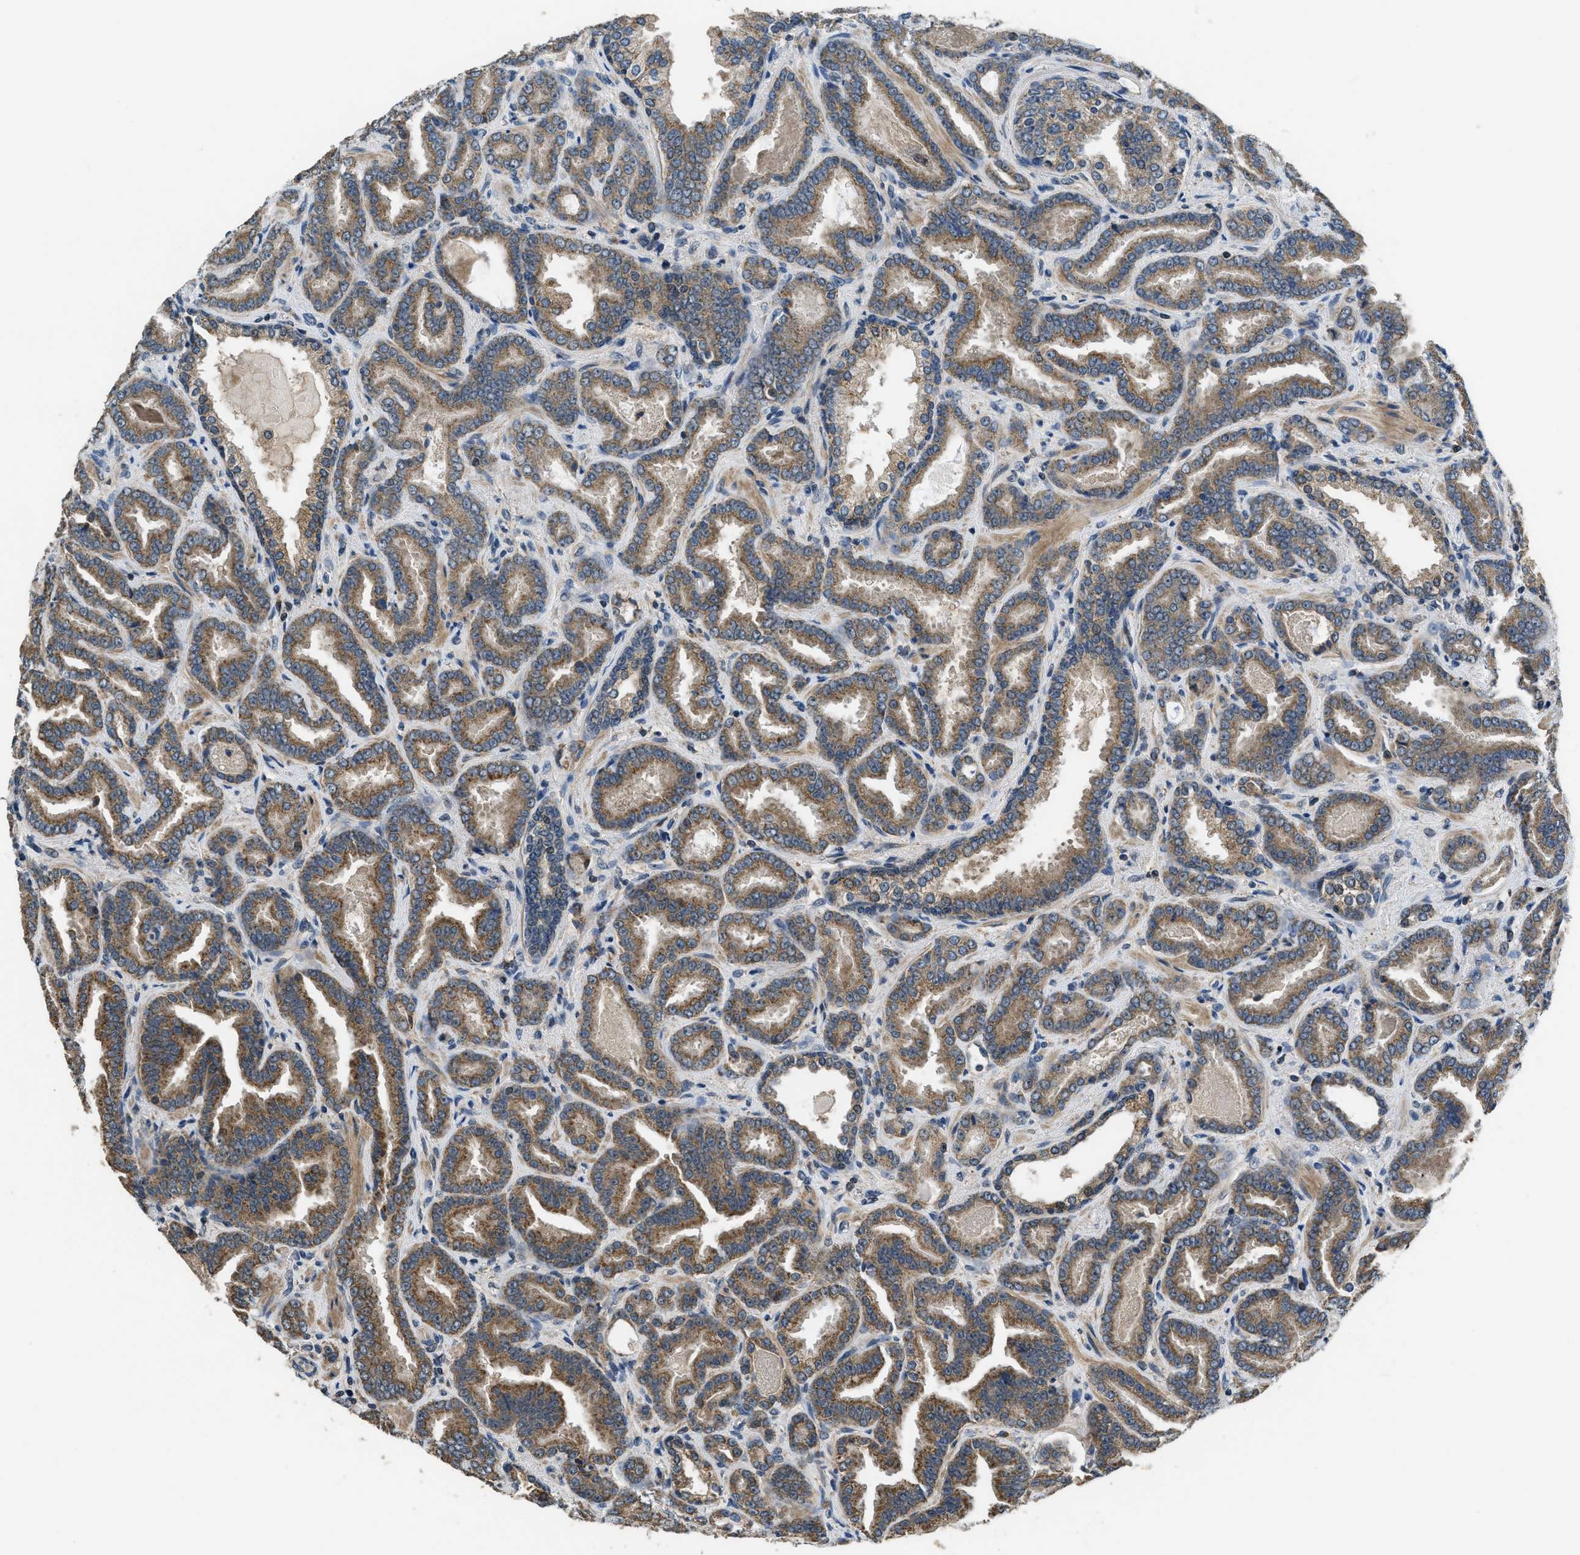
{"staining": {"intensity": "moderate", "quantity": ">75%", "location": "cytoplasmic/membranous"}, "tissue": "prostate cancer", "cell_type": "Tumor cells", "image_type": "cancer", "snomed": [{"axis": "morphology", "description": "Adenocarcinoma, Low grade"}, {"axis": "topography", "description": "Prostate"}], "caption": "About >75% of tumor cells in human prostate cancer show moderate cytoplasmic/membranous protein positivity as visualized by brown immunohistochemical staining.", "gene": "NAT1", "patient": {"sex": "male", "age": 60}}